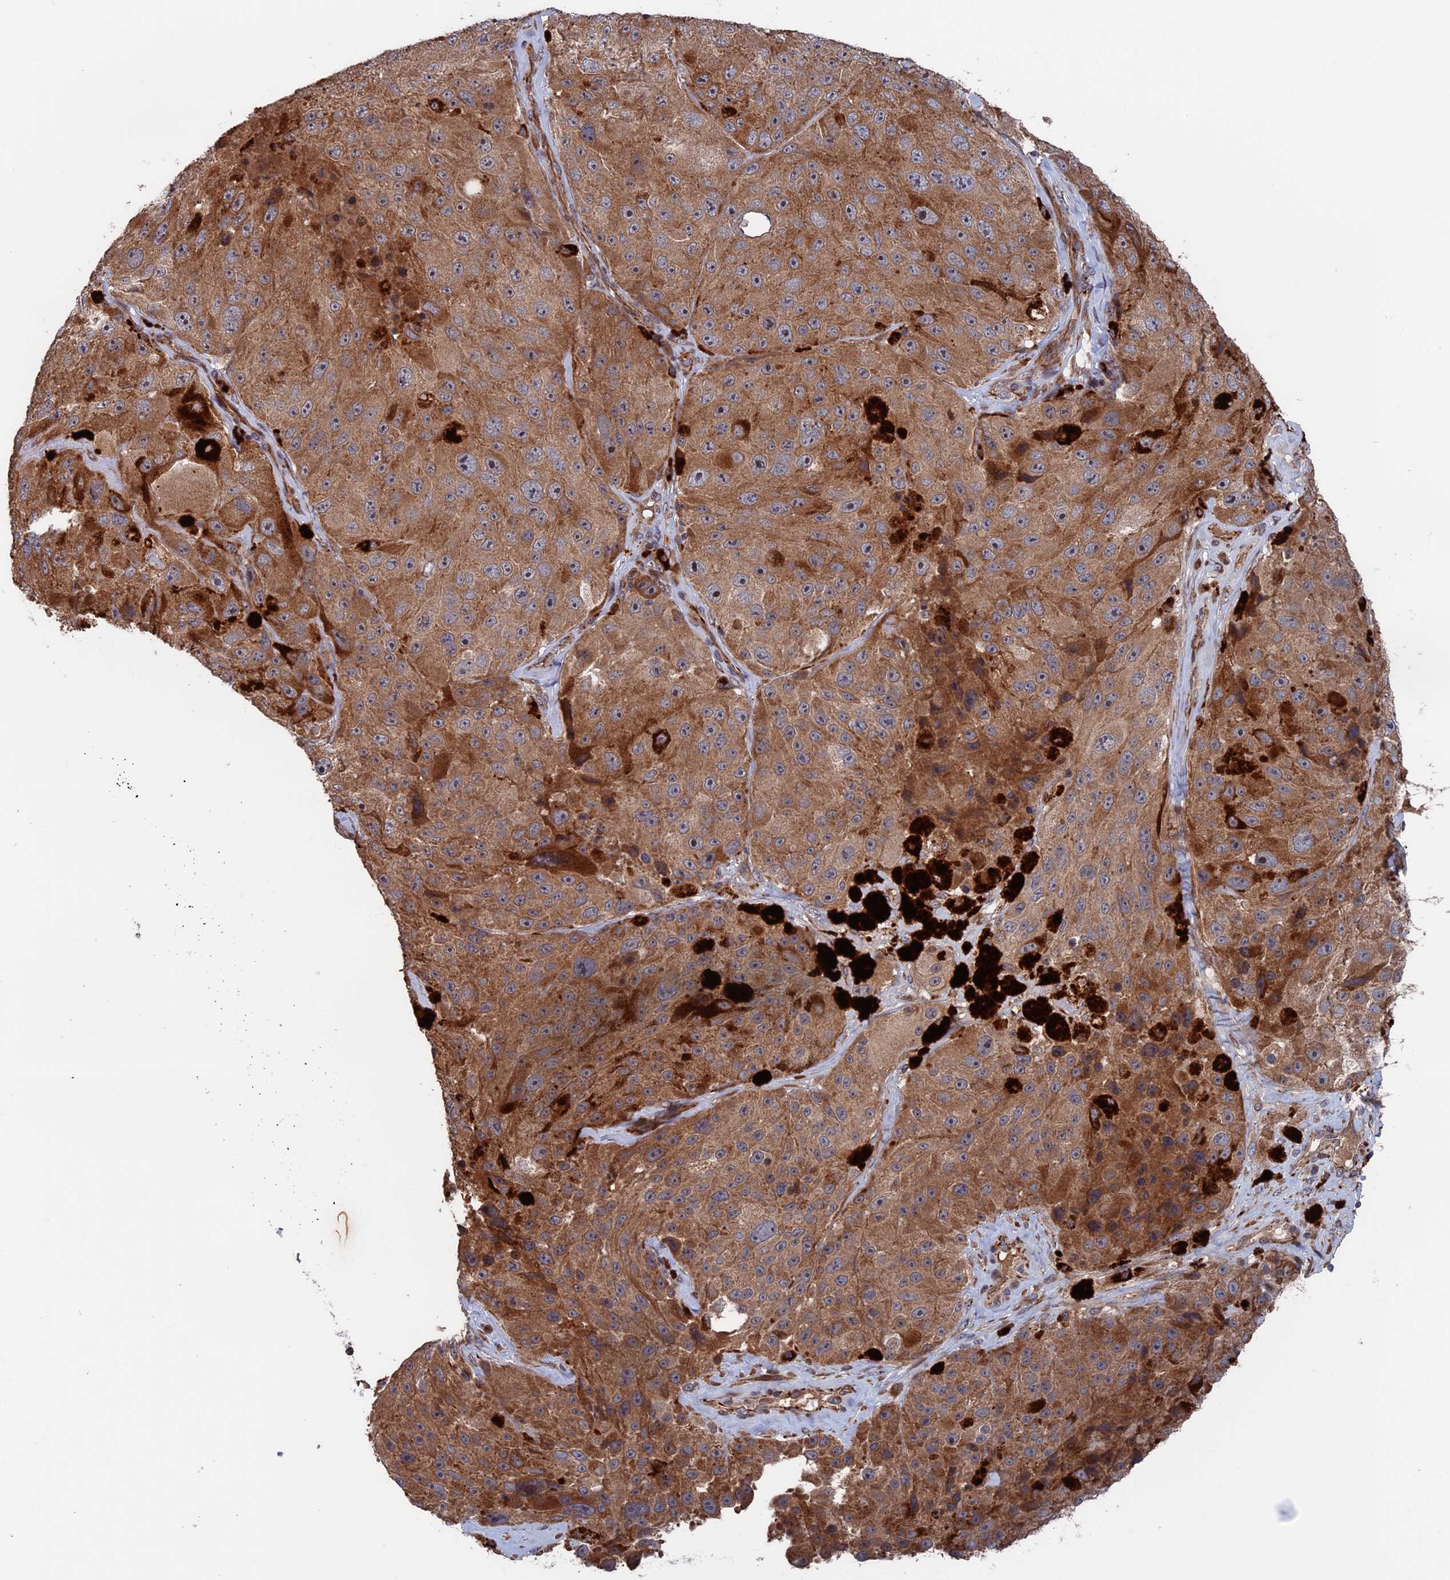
{"staining": {"intensity": "moderate", "quantity": ">75%", "location": "cytoplasmic/membranous"}, "tissue": "melanoma", "cell_type": "Tumor cells", "image_type": "cancer", "snomed": [{"axis": "morphology", "description": "Malignant melanoma, Metastatic site"}, {"axis": "topography", "description": "Lymph node"}], "caption": "Tumor cells demonstrate medium levels of moderate cytoplasmic/membranous expression in about >75% of cells in melanoma.", "gene": "PLA2G15", "patient": {"sex": "male", "age": 62}}